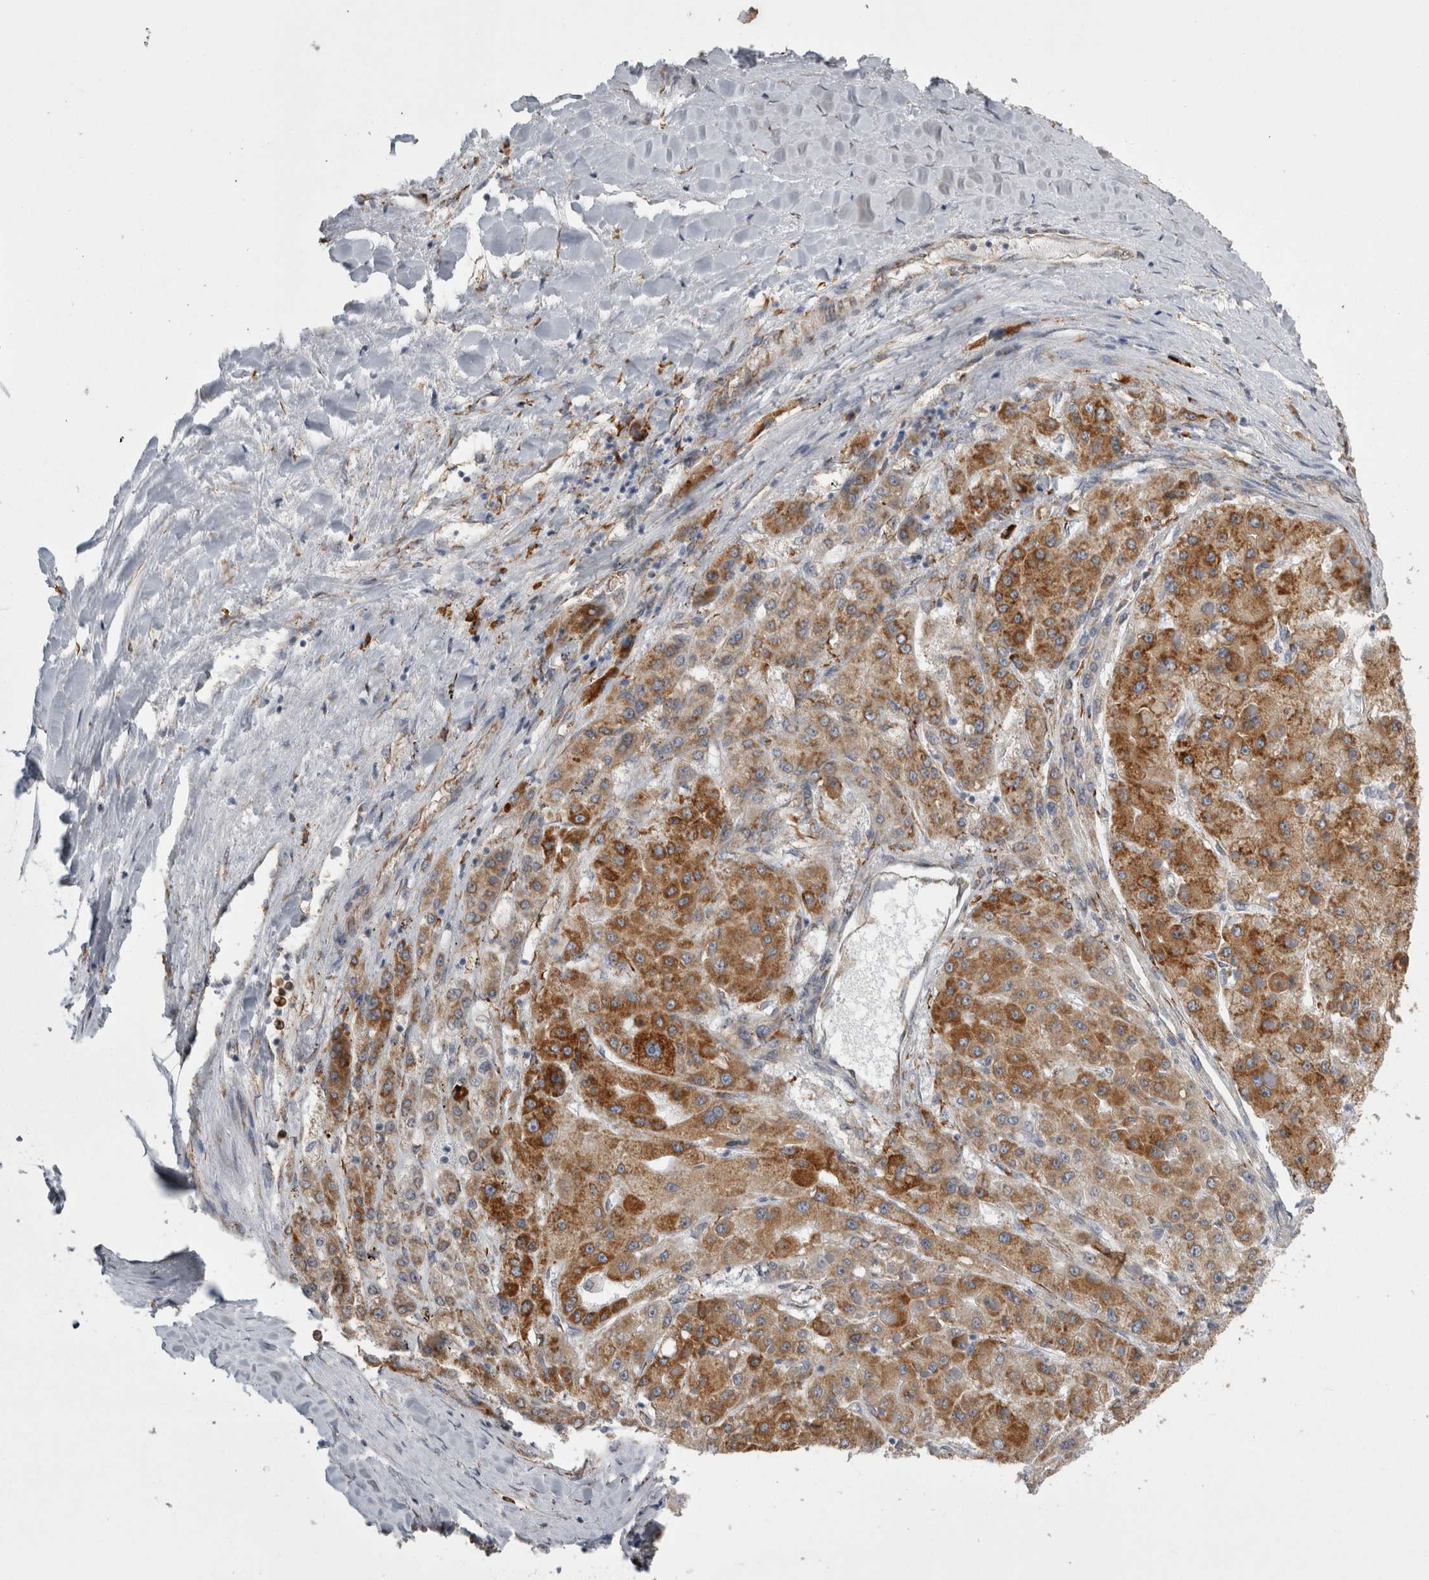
{"staining": {"intensity": "moderate", "quantity": ">75%", "location": "cytoplasmic/membranous"}, "tissue": "liver cancer", "cell_type": "Tumor cells", "image_type": "cancer", "snomed": [{"axis": "morphology", "description": "Carcinoma, Hepatocellular, NOS"}, {"axis": "topography", "description": "Liver"}], "caption": "A brown stain shows moderate cytoplasmic/membranous staining of a protein in human liver hepatocellular carcinoma tumor cells.", "gene": "FHIP2B", "patient": {"sex": "female", "age": 73}}